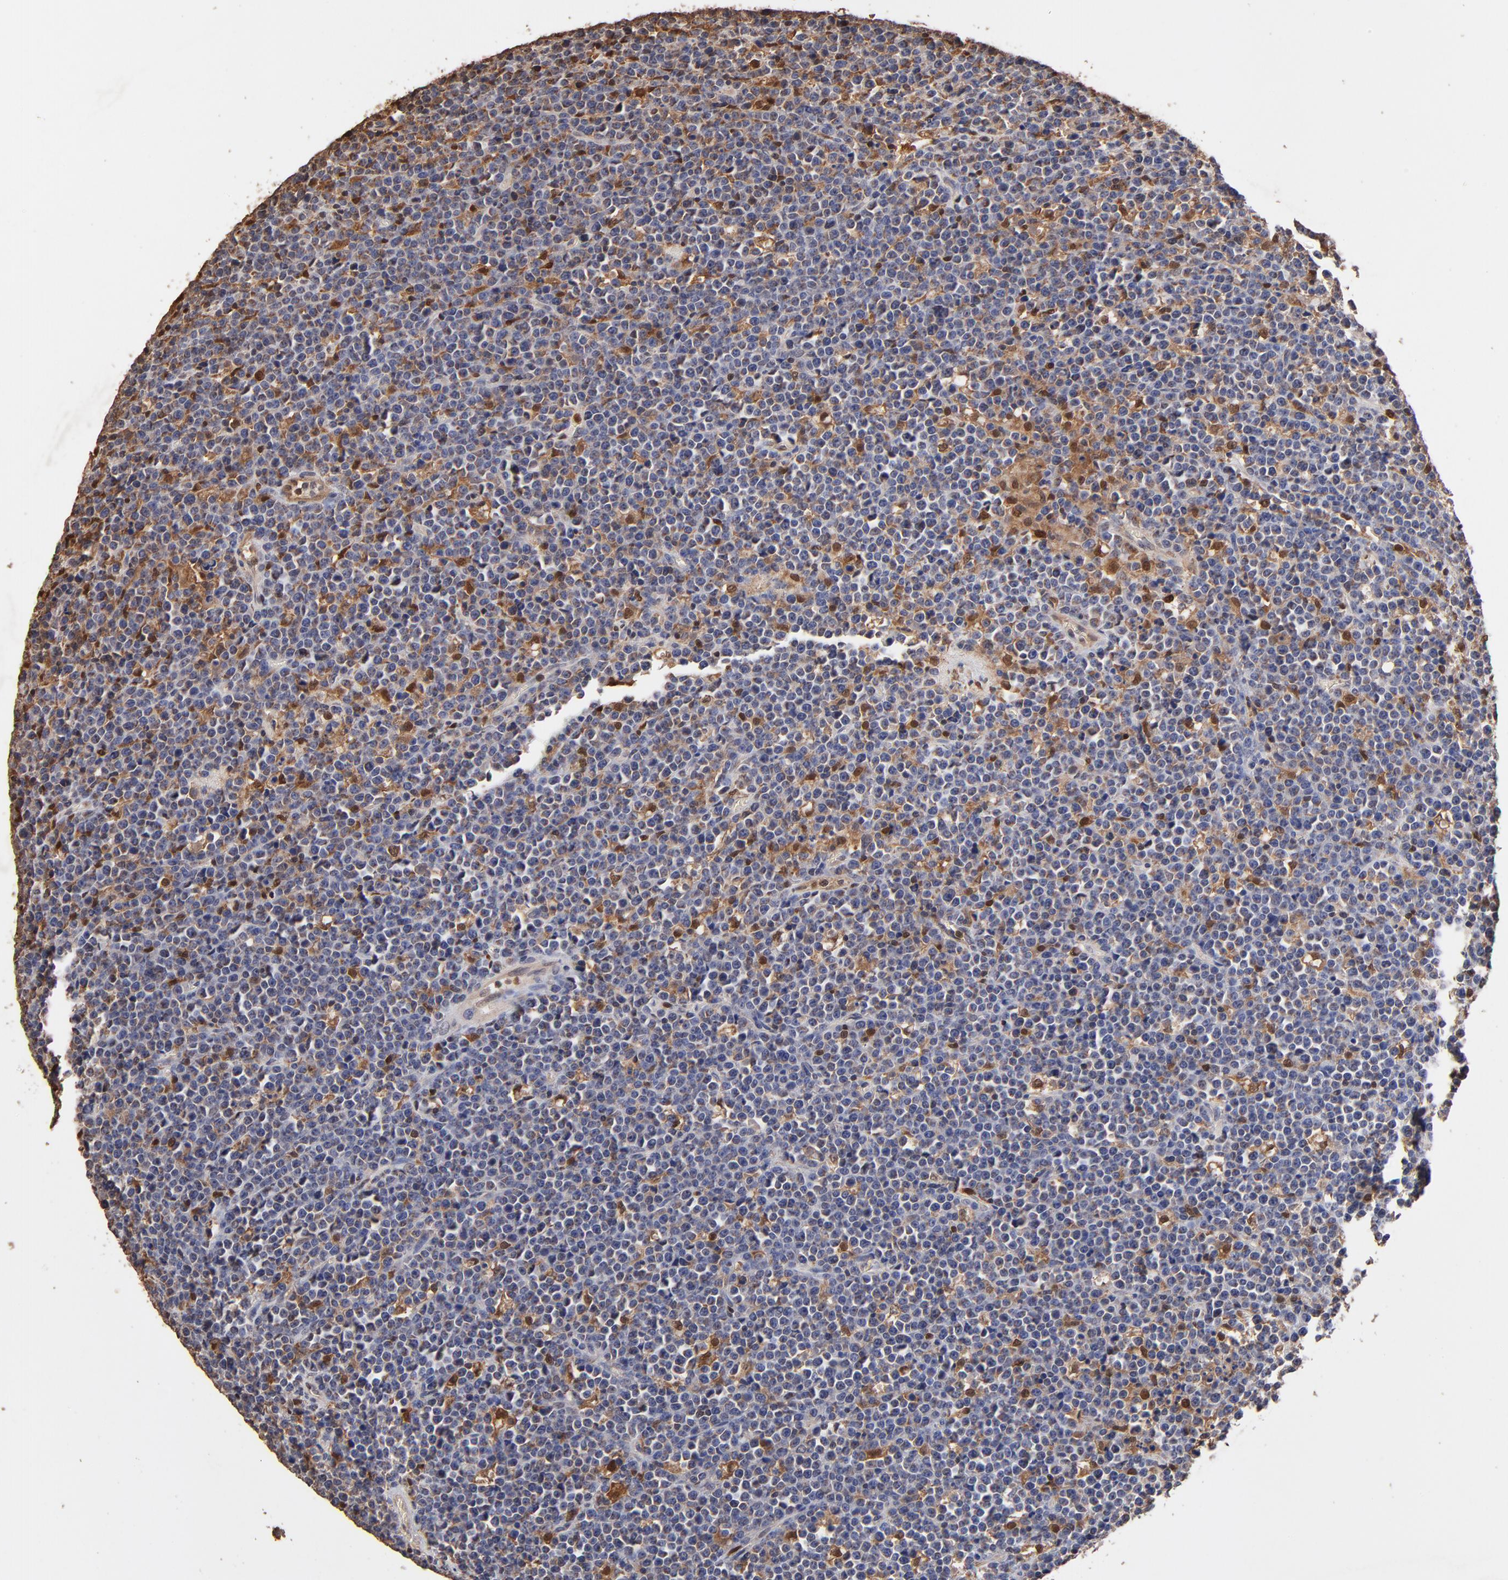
{"staining": {"intensity": "moderate", "quantity": "<25%", "location": "nuclear"}, "tissue": "lymphoma", "cell_type": "Tumor cells", "image_type": "cancer", "snomed": [{"axis": "morphology", "description": "Malignant lymphoma, non-Hodgkin's type, High grade"}, {"axis": "topography", "description": "Ovary"}], "caption": "A low amount of moderate nuclear positivity is identified in approximately <25% of tumor cells in high-grade malignant lymphoma, non-Hodgkin's type tissue.", "gene": "CASP1", "patient": {"sex": "female", "age": 56}}